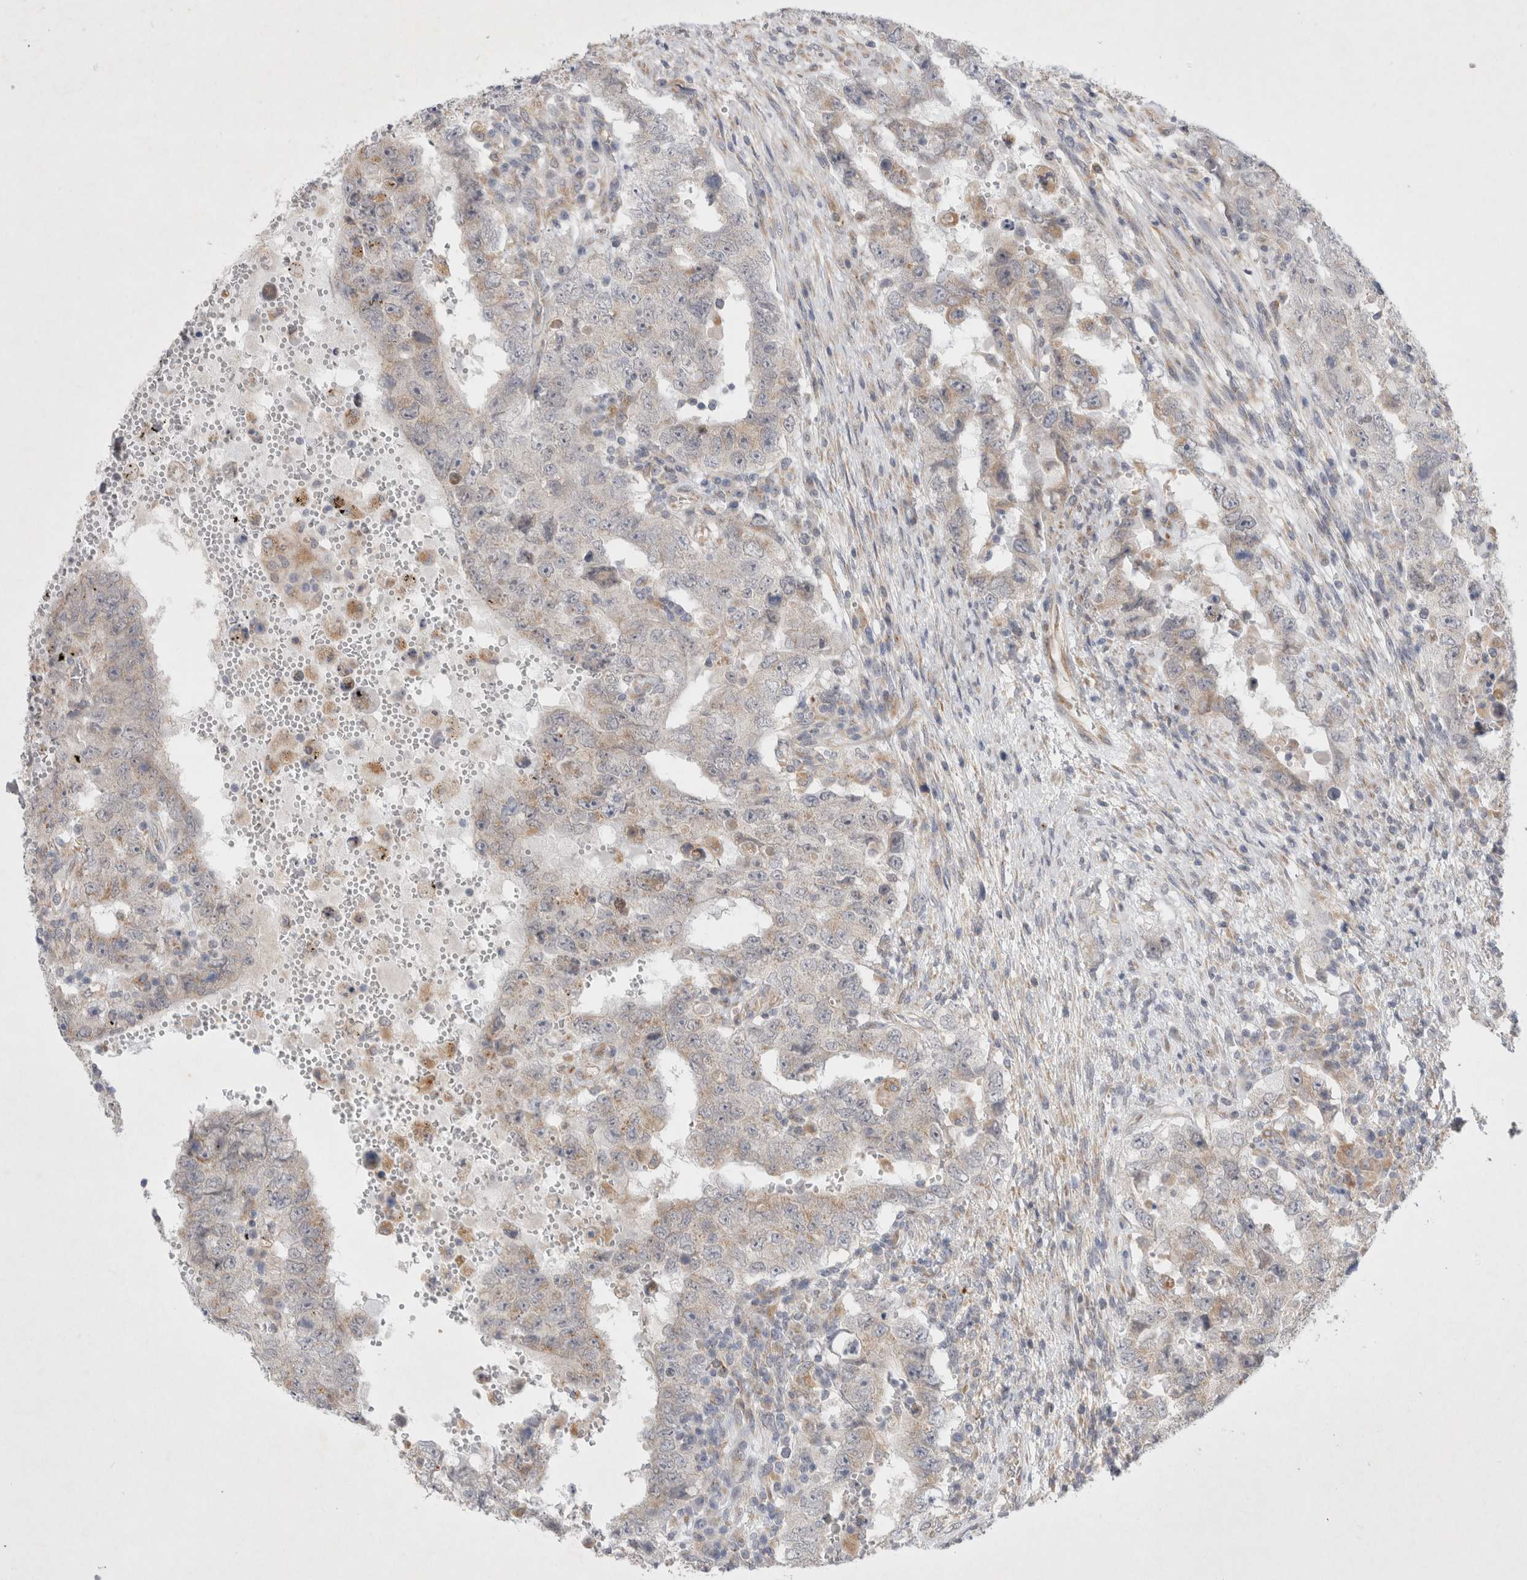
{"staining": {"intensity": "weak", "quantity": "<25%", "location": "cytoplasmic/membranous"}, "tissue": "testis cancer", "cell_type": "Tumor cells", "image_type": "cancer", "snomed": [{"axis": "morphology", "description": "Carcinoma, Embryonal, NOS"}, {"axis": "topography", "description": "Testis"}], "caption": "Tumor cells show no significant protein expression in testis cancer. (Brightfield microscopy of DAB (3,3'-diaminobenzidine) immunohistochemistry at high magnification).", "gene": "NPC1", "patient": {"sex": "male", "age": 26}}